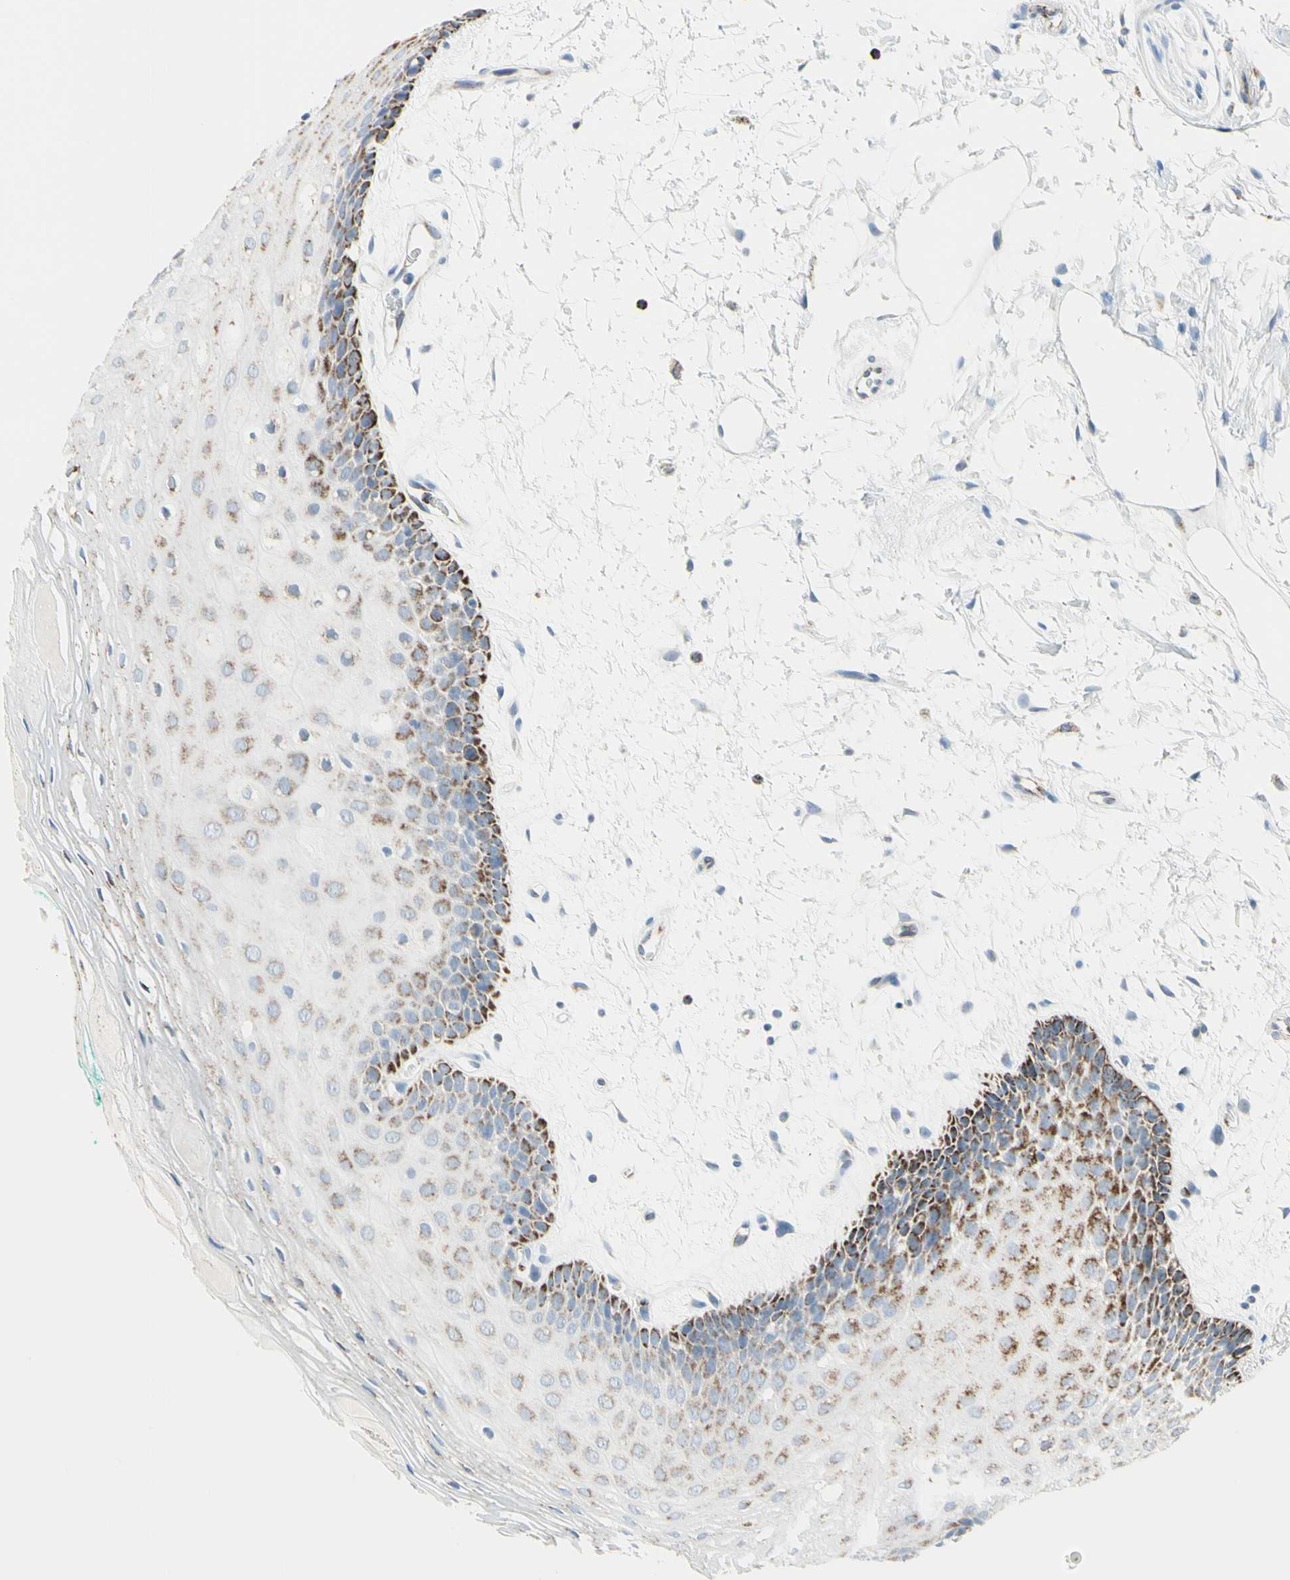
{"staining": {"intensity": "moderate", "quantity": "<25%", "location": "cytoplasmic/membranous"}, "tissue": "oral mucosa", "cell_type": "Squamous epithelial cells", "image_type": "normal", "snomed": [{"axis": "morphology", "description": "Normal tissue, NOS"}, {"axis": "topography", "description": "Skeletal muscle"}, {"axis": "topography", "description": "Oral tissue"}, {"axis": "topography", "description": "Peripheral nerve tissue"}], "caption": "IHC of normal oral mucosa displays low levels of moderate cytoplasmic/membranous expression in approximately <25% of squamous epithelial cells. (IHC, brightfield microscopy, high magnification).", "gene": "CYSLTR1", "patient": {"sex": "female", "age": 84}}